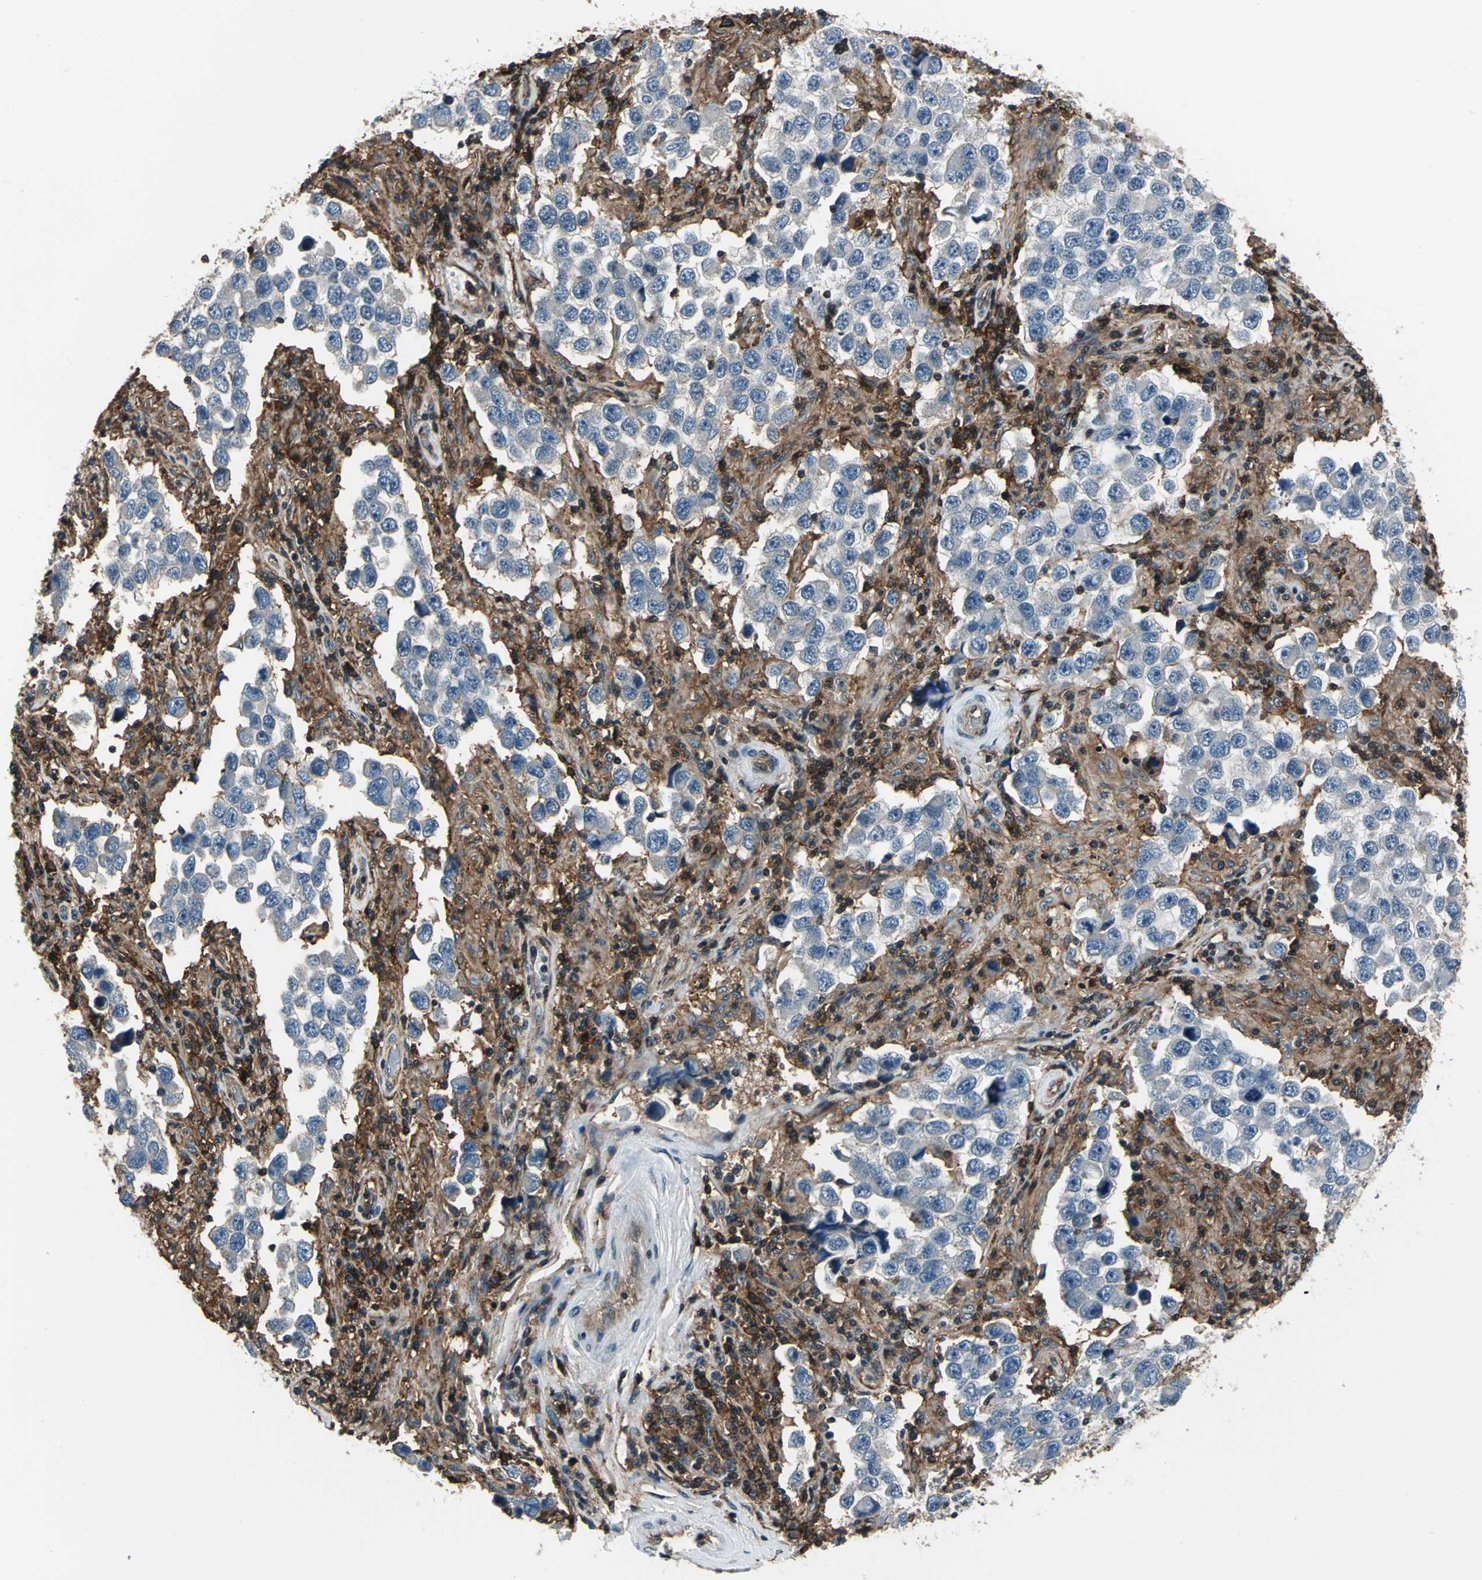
{"staining": {"intensity": "negative", "quantity": "none", "location": "none"}, "tissue": "testis cancer", "cell_type": "Tumor cells", "image_type": "cancer", "snomed": [{"axis": "morphology", "description": "Carcinoma, Embryonal, NOS"}, {"axis": "topography", "description": "Testis"}], "caption": "Image shows no protein positivity in tumor cells of embryonal carcinoma (testis) tissue.", "gene": "NR2C2", "patient": {"sex": "male", "age": 21}}